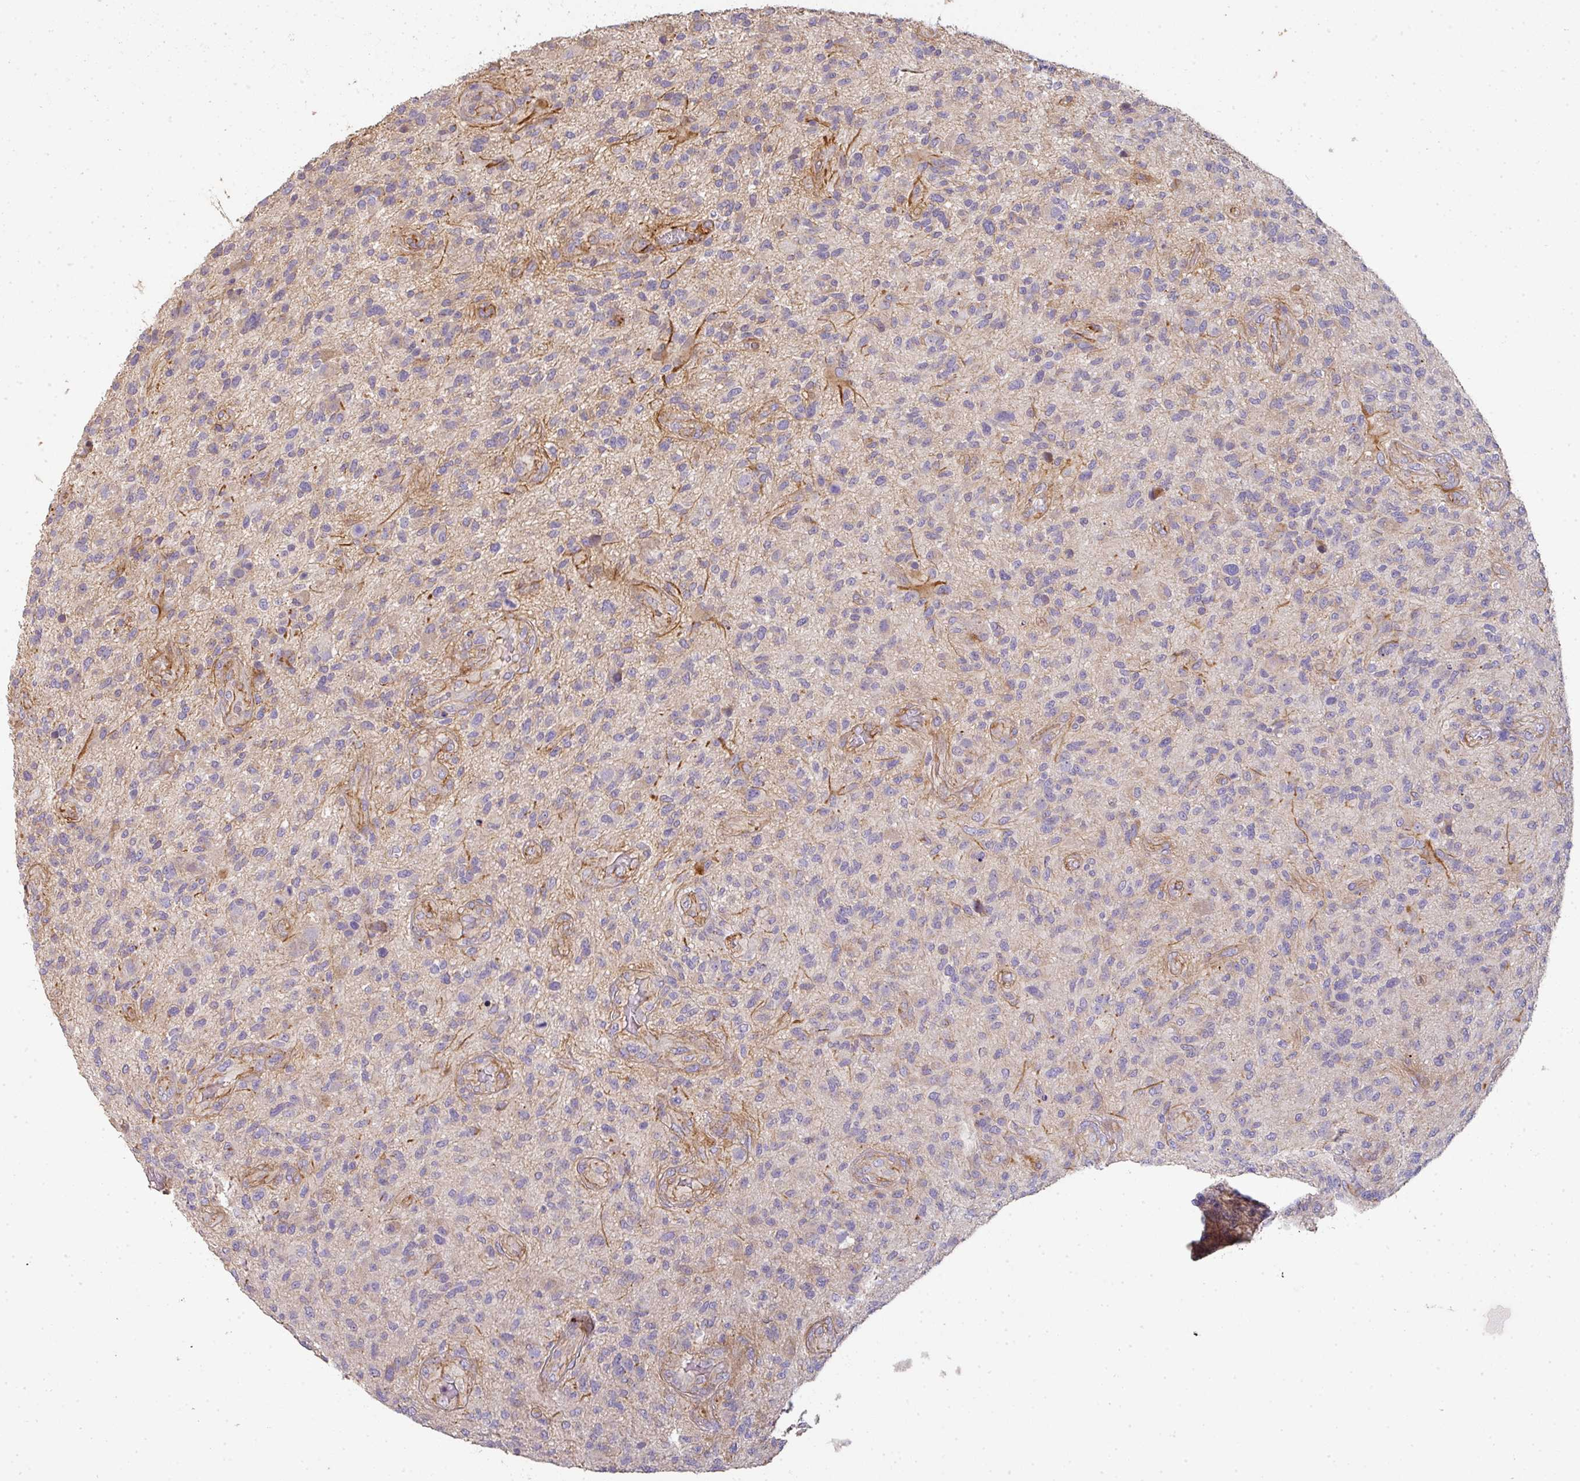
{"staining": {"intensity": "negative", "quantity": "none", "location": "none"}, "tissue": "glioma", "cell_type": "Tumor cells", "image_type": "cancer", "snomed": [{"axis": "morphology", "description": "Glioma, malignant, High grade"}, {"axis": "topography", "description": "Brain"}], "caption": "High magnification brightfield microscopy of malignant glioma (high-grade) stained with DAB (brown) and counterstained with hematoxylin (blue): tumor cells show no significant expression.", "gene": "PCDH1", "patient": {"sex": "male", "age": 47}}